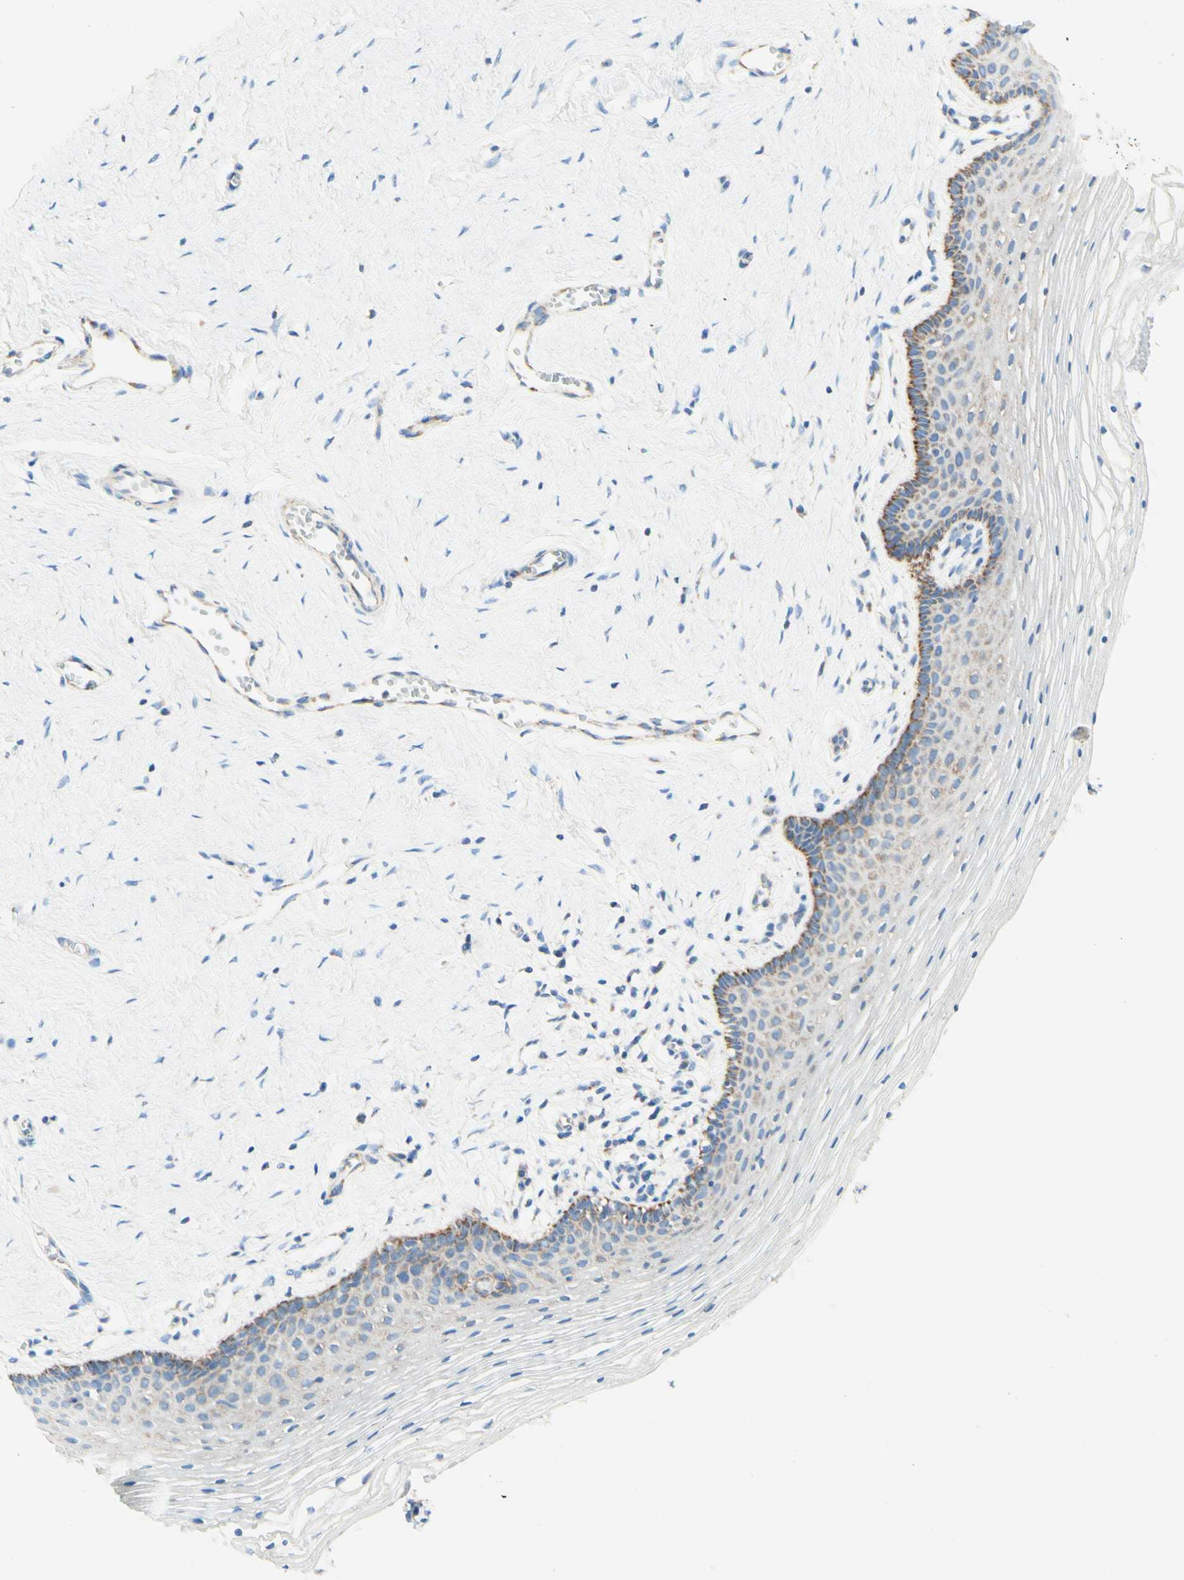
{"staining": {"intensity": "moderate", "quantity": "<25%", "location": "cytoplasmic/membranous"}, "tissue": "vagina", "cell_type": "Squamous epithelial cells", "image_type": "normal", "snomed": [{"axis": "morphology", "description": "Normal tissue, NOS"}, {"axis": "topography", "description": "Vagina"}], "caption": "Protein staining by immunohistochemistry (IHC) reveals moderate cytoplasmic/membranous expression in approximately <25% of squamous epithelial cells in benign vagina.", "gene": "ARMC10", "patient": {"sex": "female", "age": 32}}